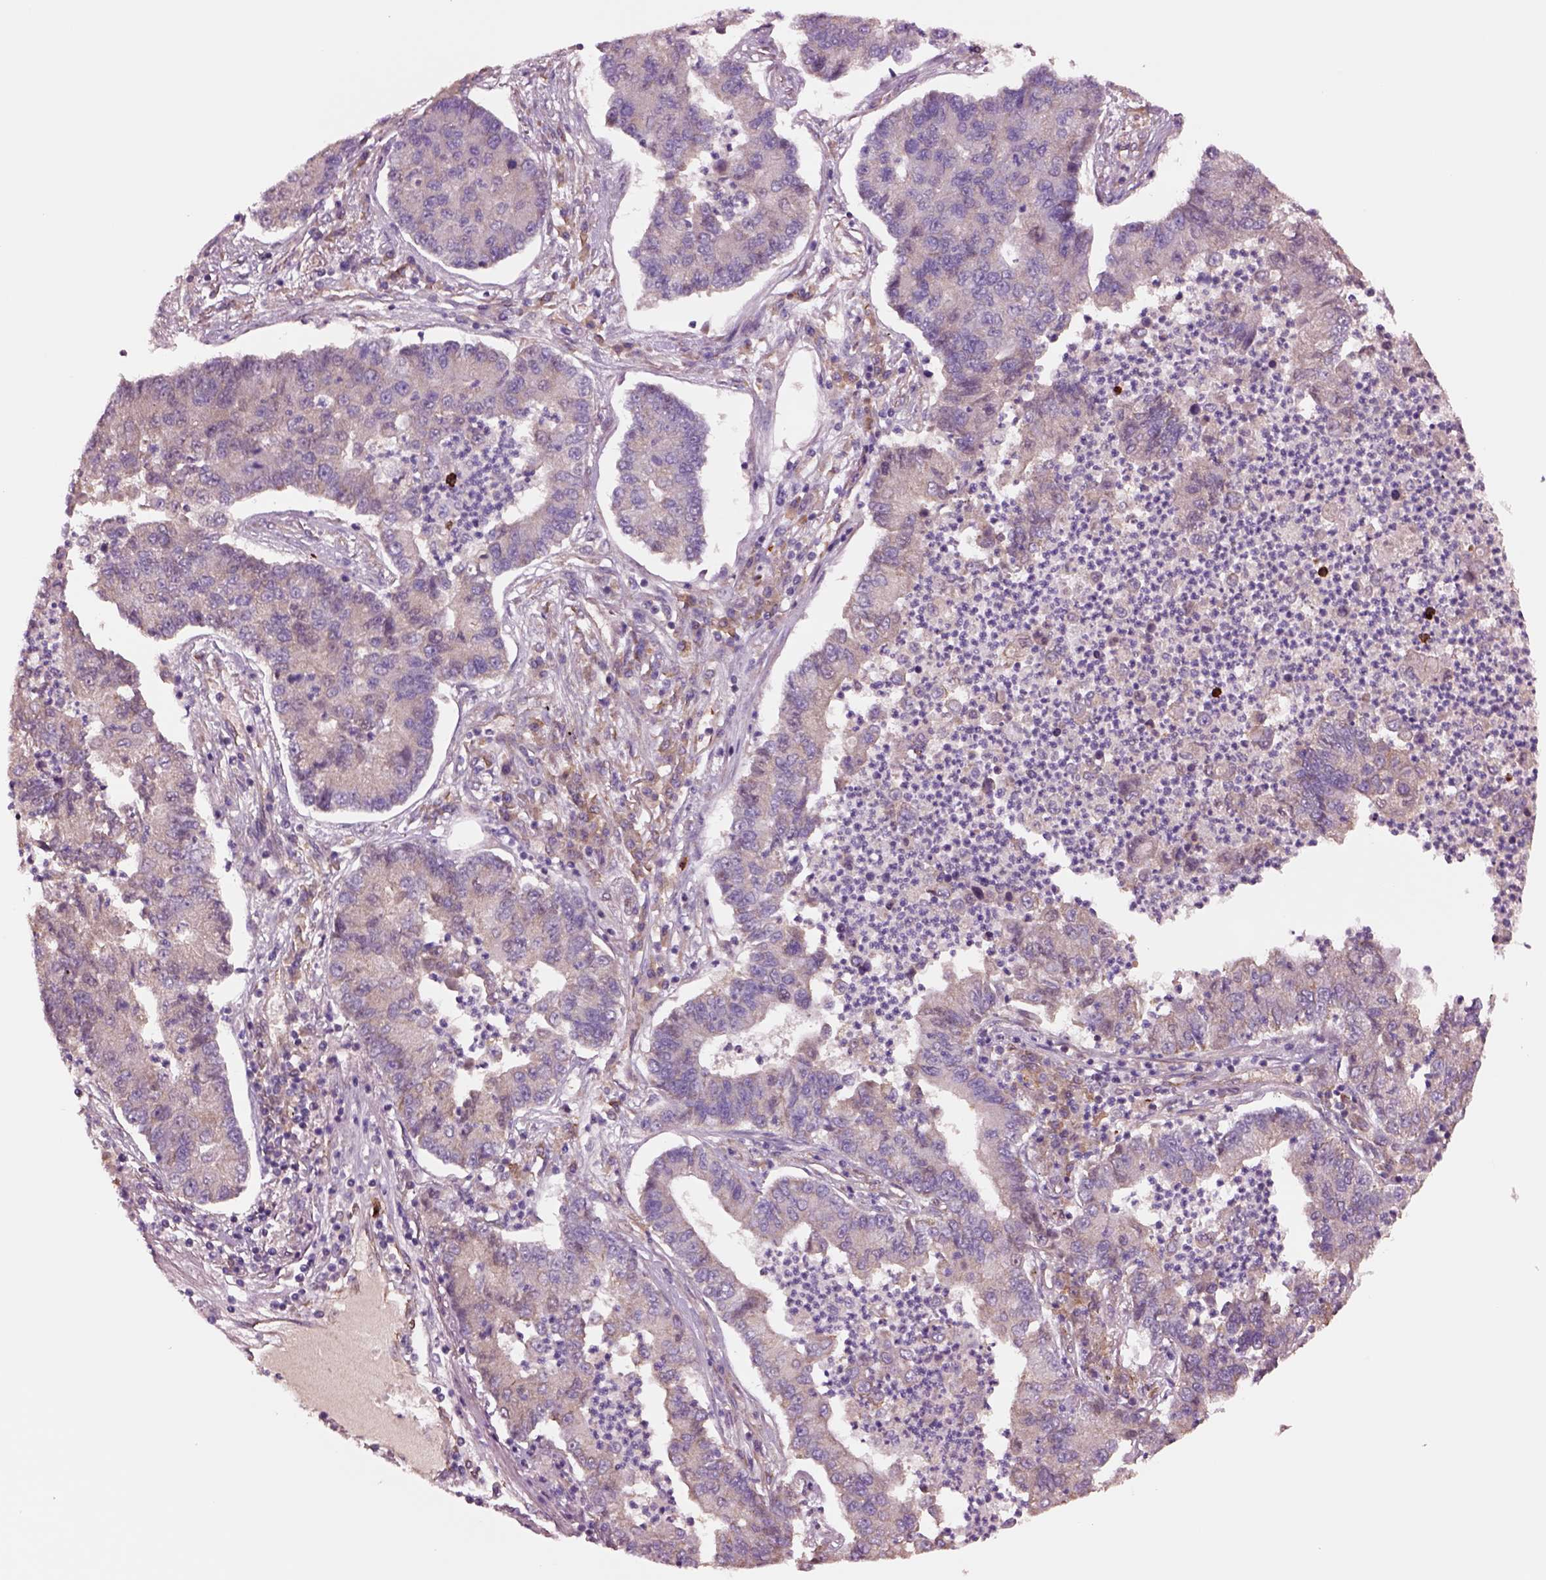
{"staining": {"intensity": "negative", "quantity": "none", "location": "none"}, "tissue": "lung cancer", "cell_type": "Tumor cells", "image_type": "cancer", "snomed": [{"axis": "morphology", "description": "Adenocarcinoma, NOS"}, {"axis": "topography", "description": "Lung"}], "caption": "High magnification brightfield microscopy of lung cancer stained with DAB (3,3'-diaminobenzidine) (brown) and counterstained with hematoxylin (blue): tumor cells show no significant positivity. The staining is performed using DAB brown chromogen with nuclei counter-stained in using hematoxylin.", "gene": "HTR1B", "patient": {"sex": "female", "age": 57}}